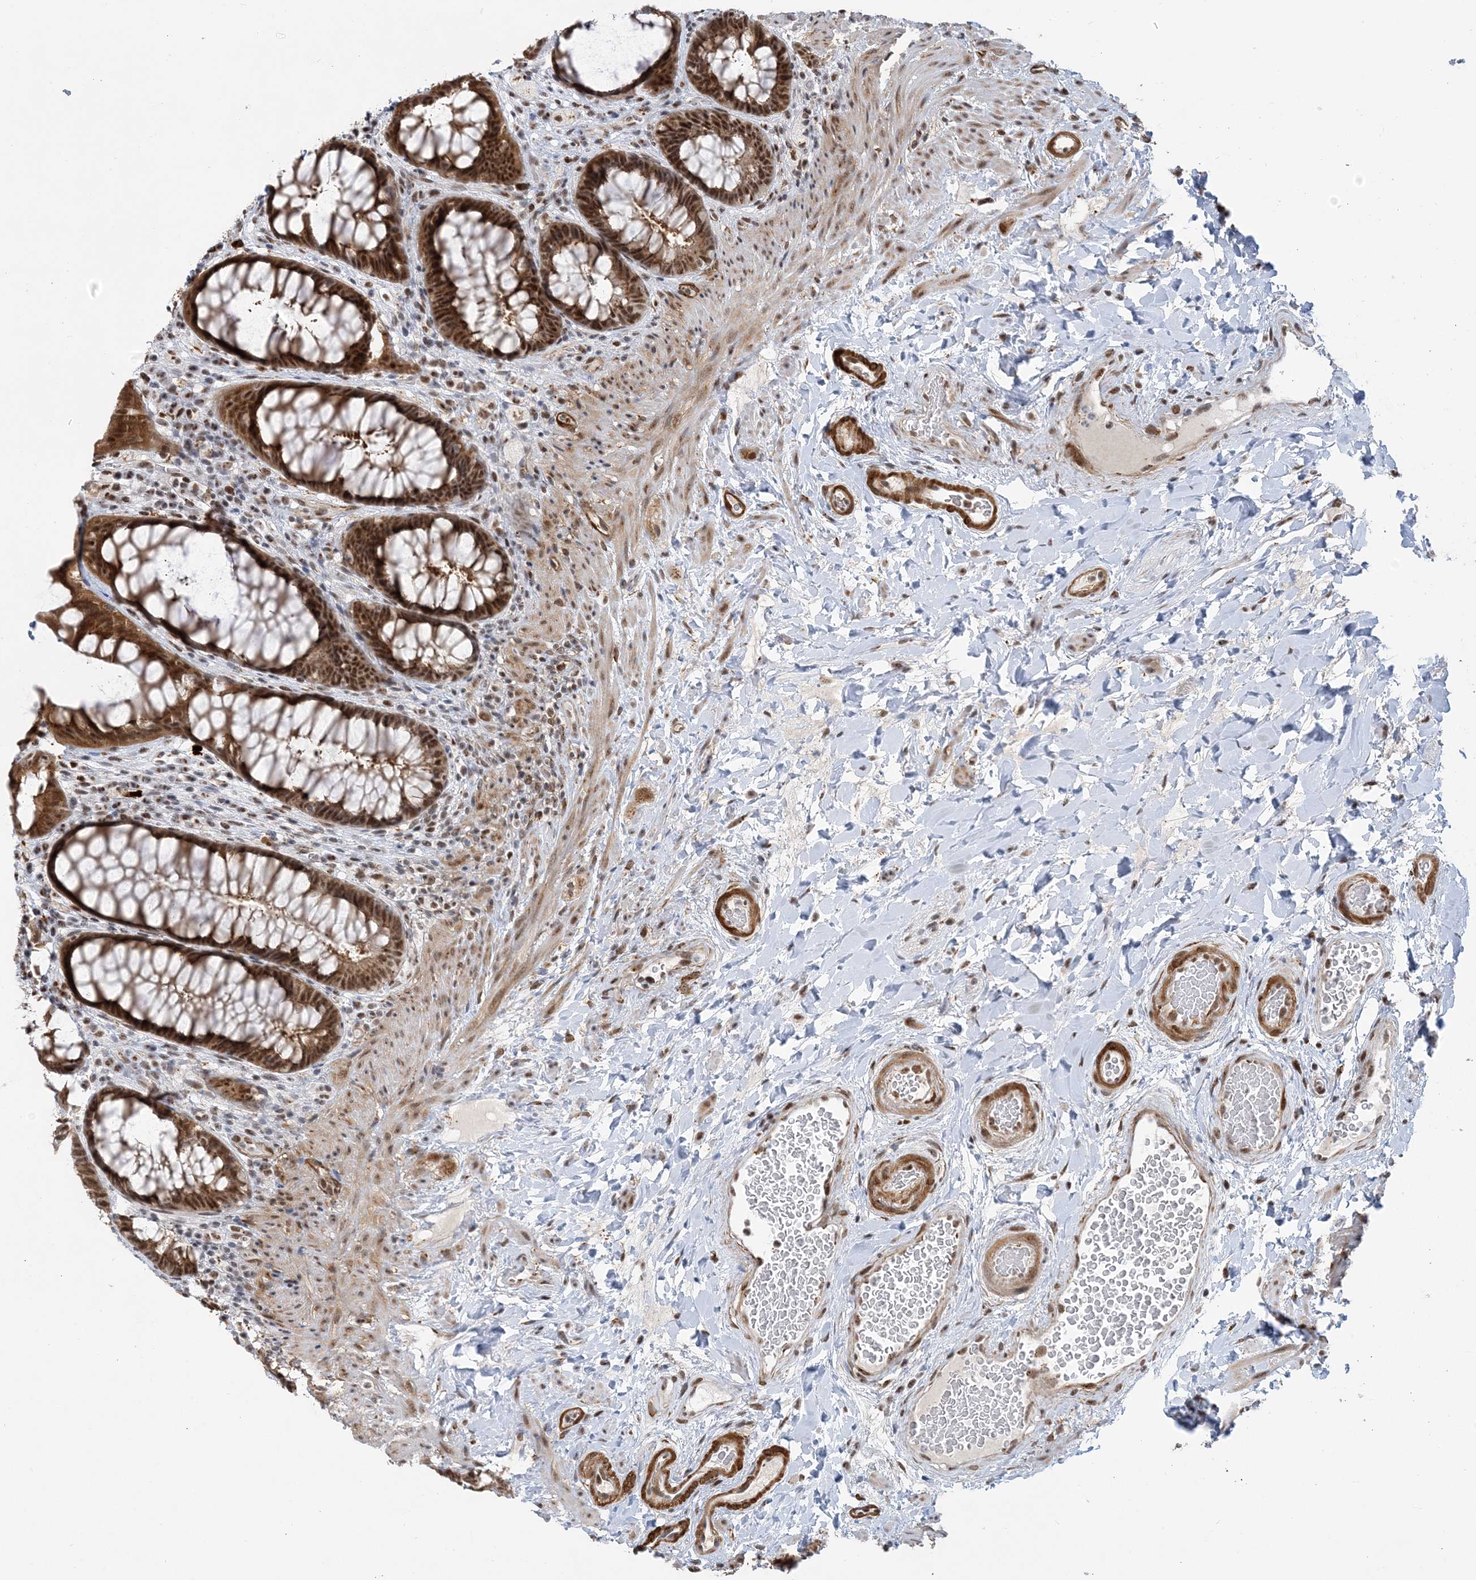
{"staining": {"intensity": "moderate", "quantity": ">75%", "location": "cytoplasmic/membranous,nuclear"}, "tissue": "rectum", "cell_type": "Glandular cells", "image_type": "normal", "snomed": [{"axis": "morphology", "description": "Normal tissue, NOS"}, {"axis": "topography", "description": "Rectum"}], "caption": "Immunohistochemistry of unremarkable rectum exhibits medium levels of moderate cytoplasmic/membranous,nuclear staining in approximately >75% of glandular cells.", "gene": "PLRG1", "patient": {"sex": "female", "age": 46}}